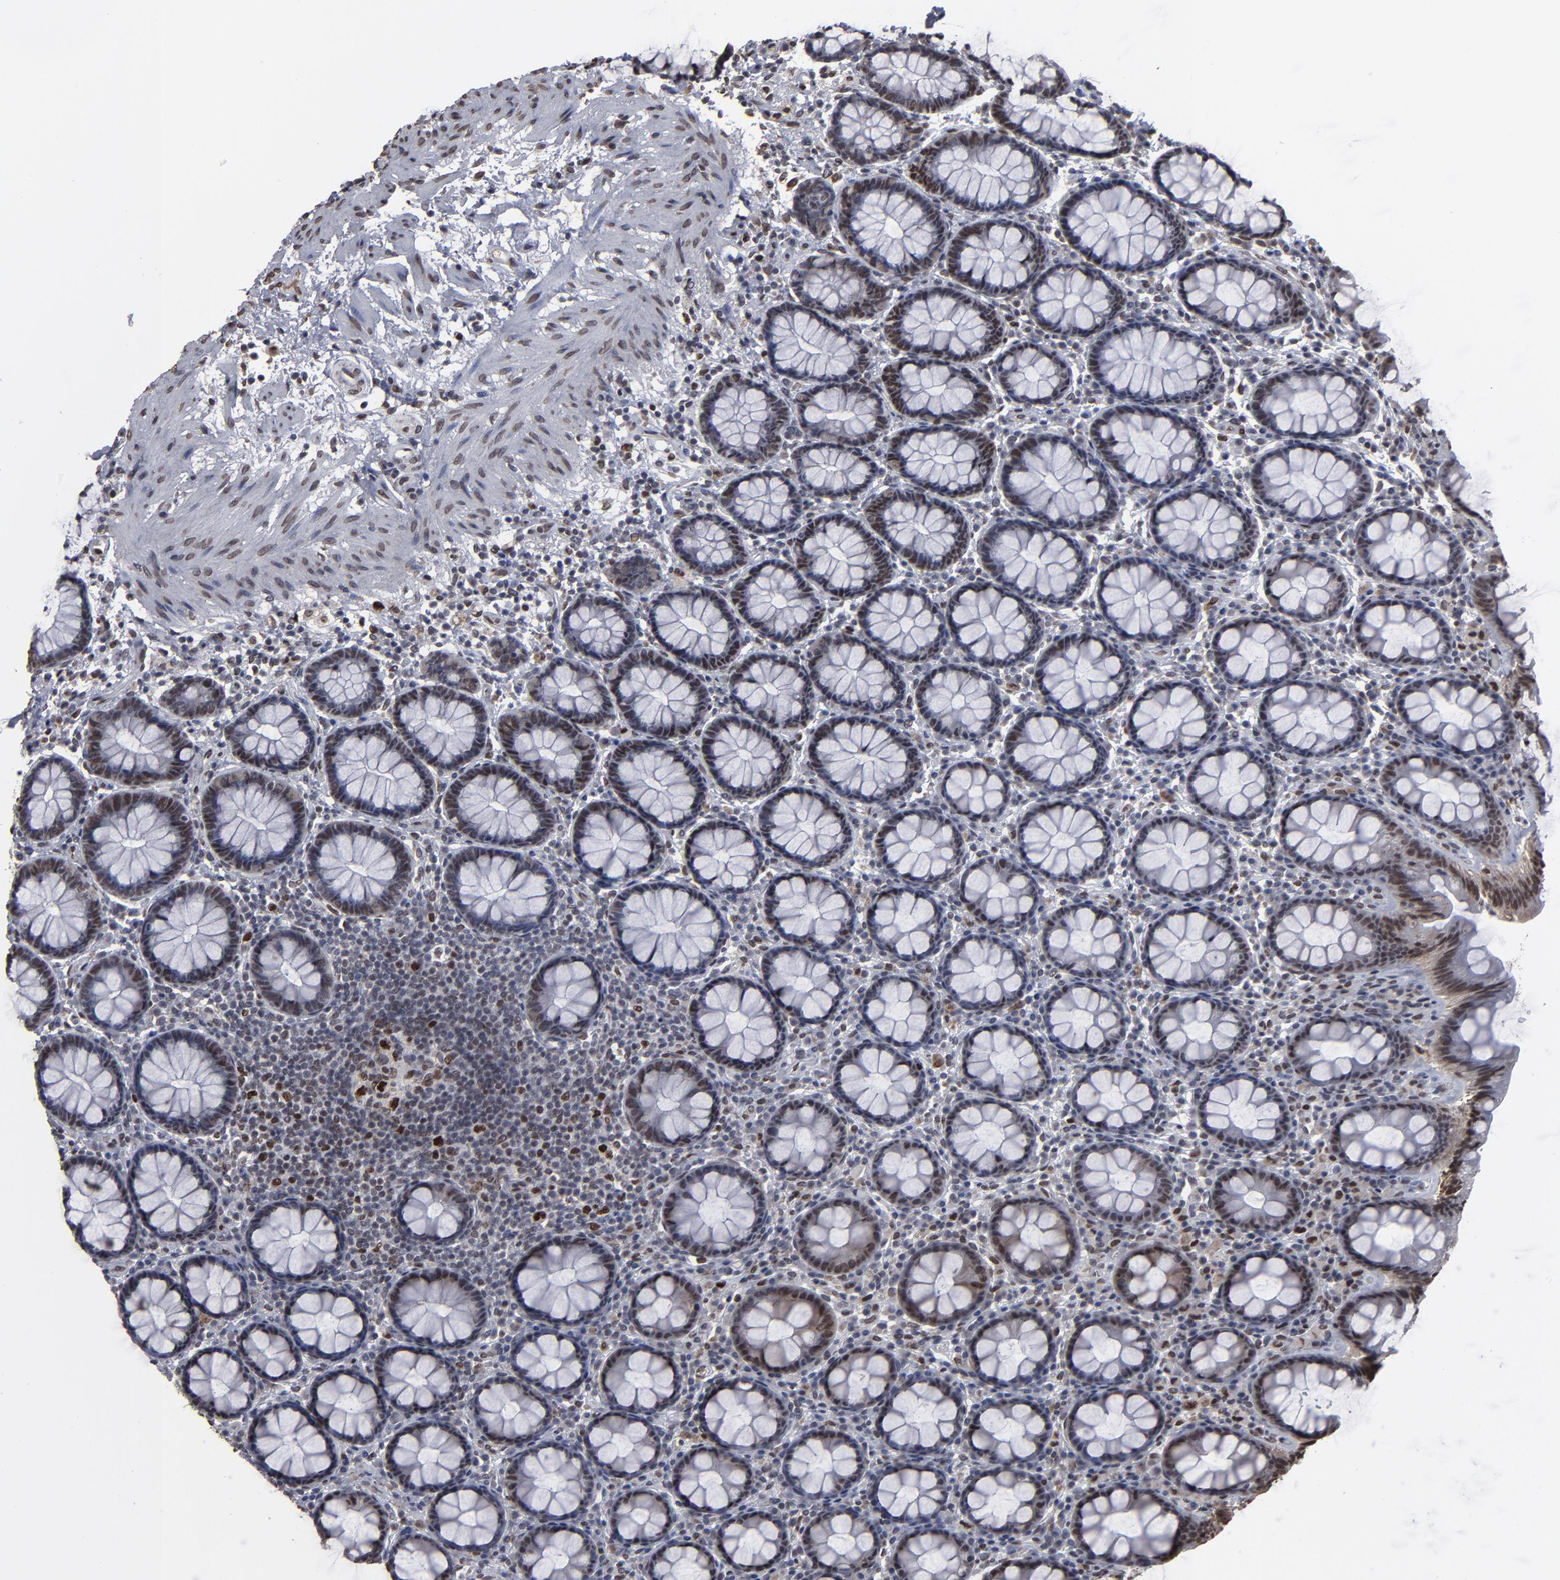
{"staining": {"intensity": "strong", "quantity": ">75%", "location": "cytoplasmic/membranous,nuclear"}, "tissue": "rectum", "cell_type": "Glandular cells", "image_type": "normal", "snomed": [{"axis": "morphology", "description": "Normal tissue, NOS"}, {"axis": "topography", "description": "Rectum"}], "caption": "Rectum stained with a protein marker shows strong staining in glandular cells.", "gene": "BAZ1A", "patient": {"sex": "male", "age": 92}}